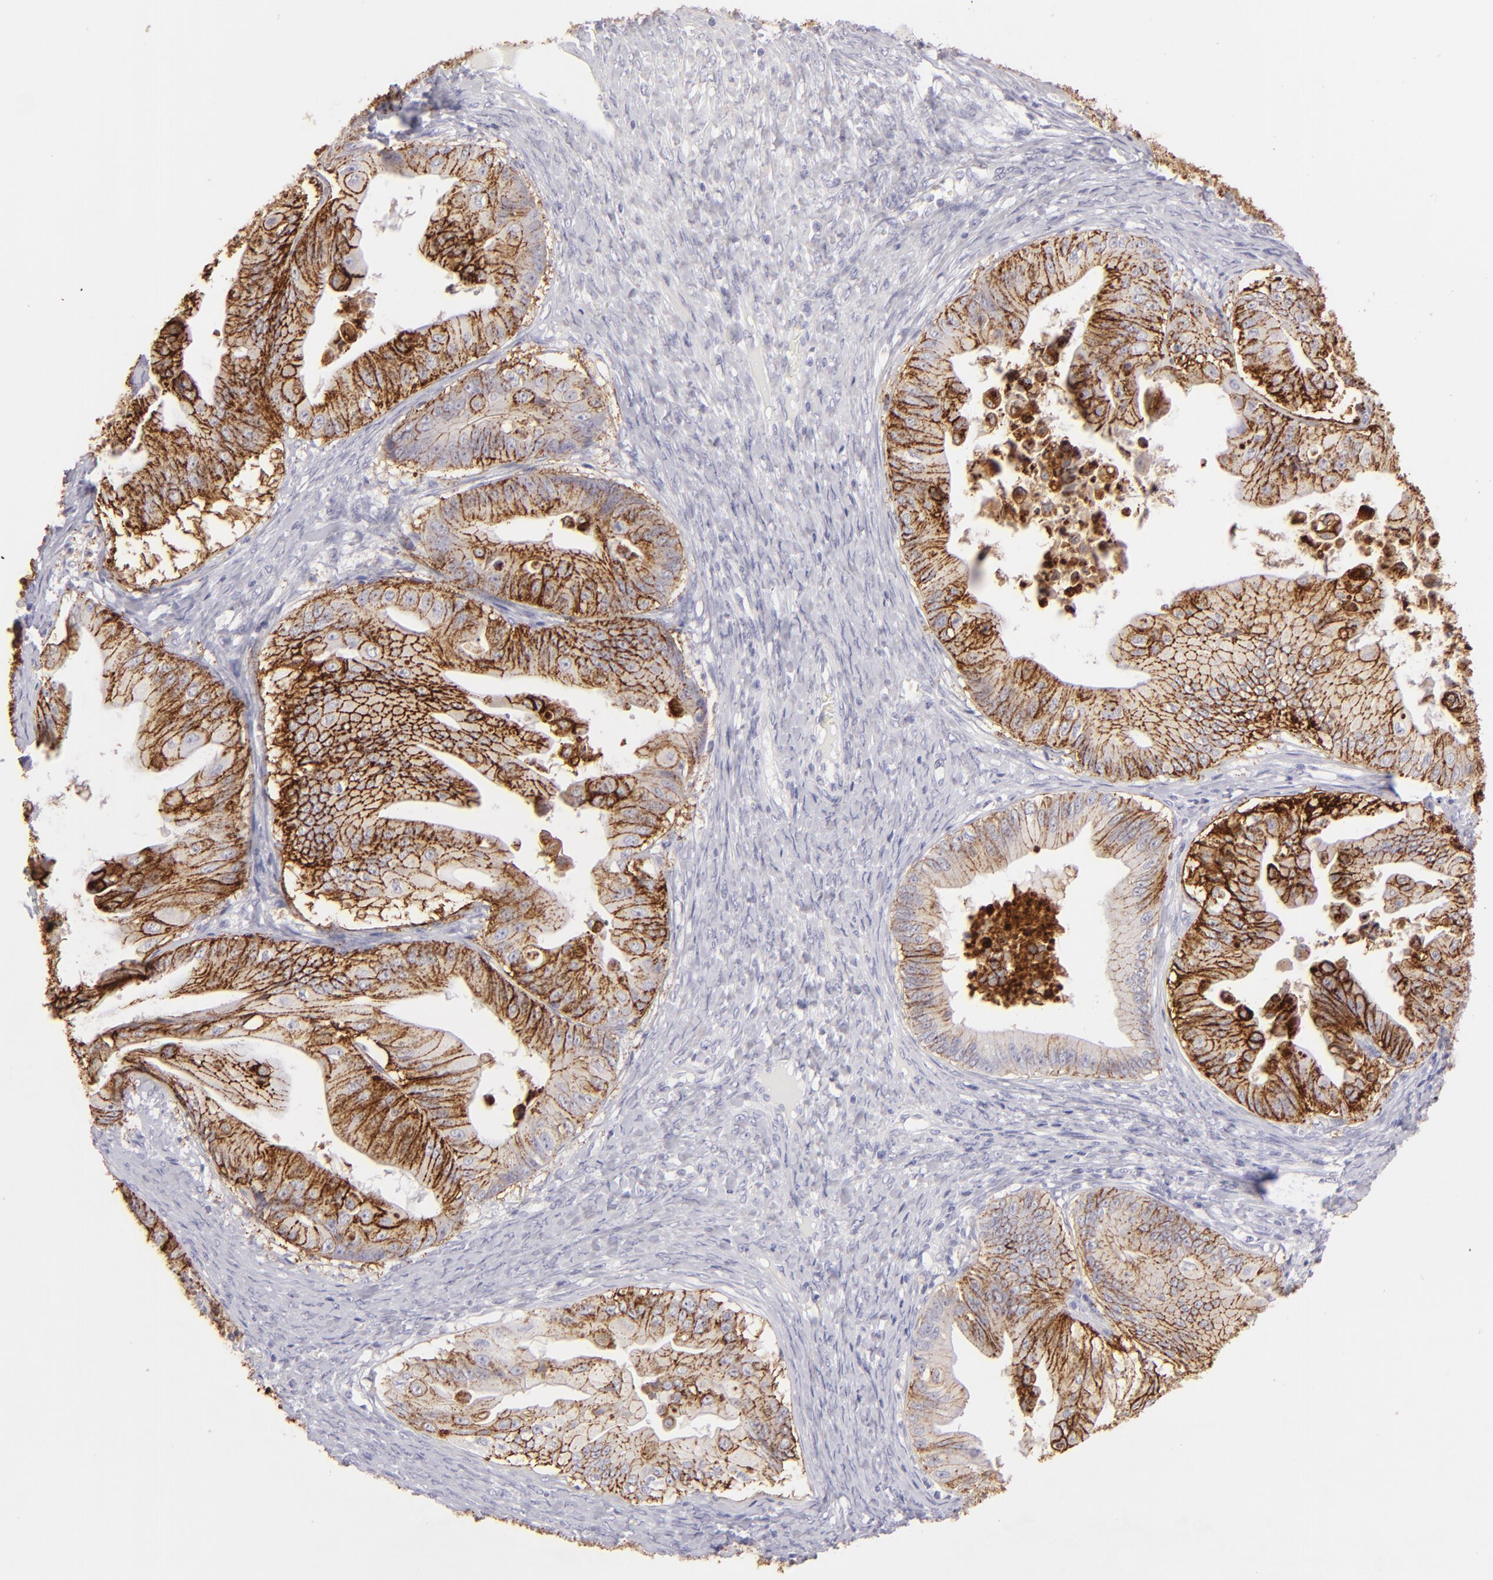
{"staining": {"intensity": "strong", "quantity": ">75%", "location": "cytoplasmic/membranous"}, "tissue": "ovarian cancer", "cell_type": "Tumor cells", "image_type": "cancer", "snomed": [{"axis": "morphology", "description": "Cystadenocarcinoma, mucinous, NOS"}, {"axis": "topography", "description": "Ovary"}], "caption": "Immunohistochemistry (IHC) (DAB) staining of ovarian mucinous cystadenocarcinoma demonstrates strong cytoplasmic/membranous protein staining in about >75% of tumor cells. The staining was performed using DAB, with brown indicating positive protein expression. Nuclei are stained blue with hematoxylin.", "gene": "CLDN4", "patient": {"sex": "female", "age": 37}}